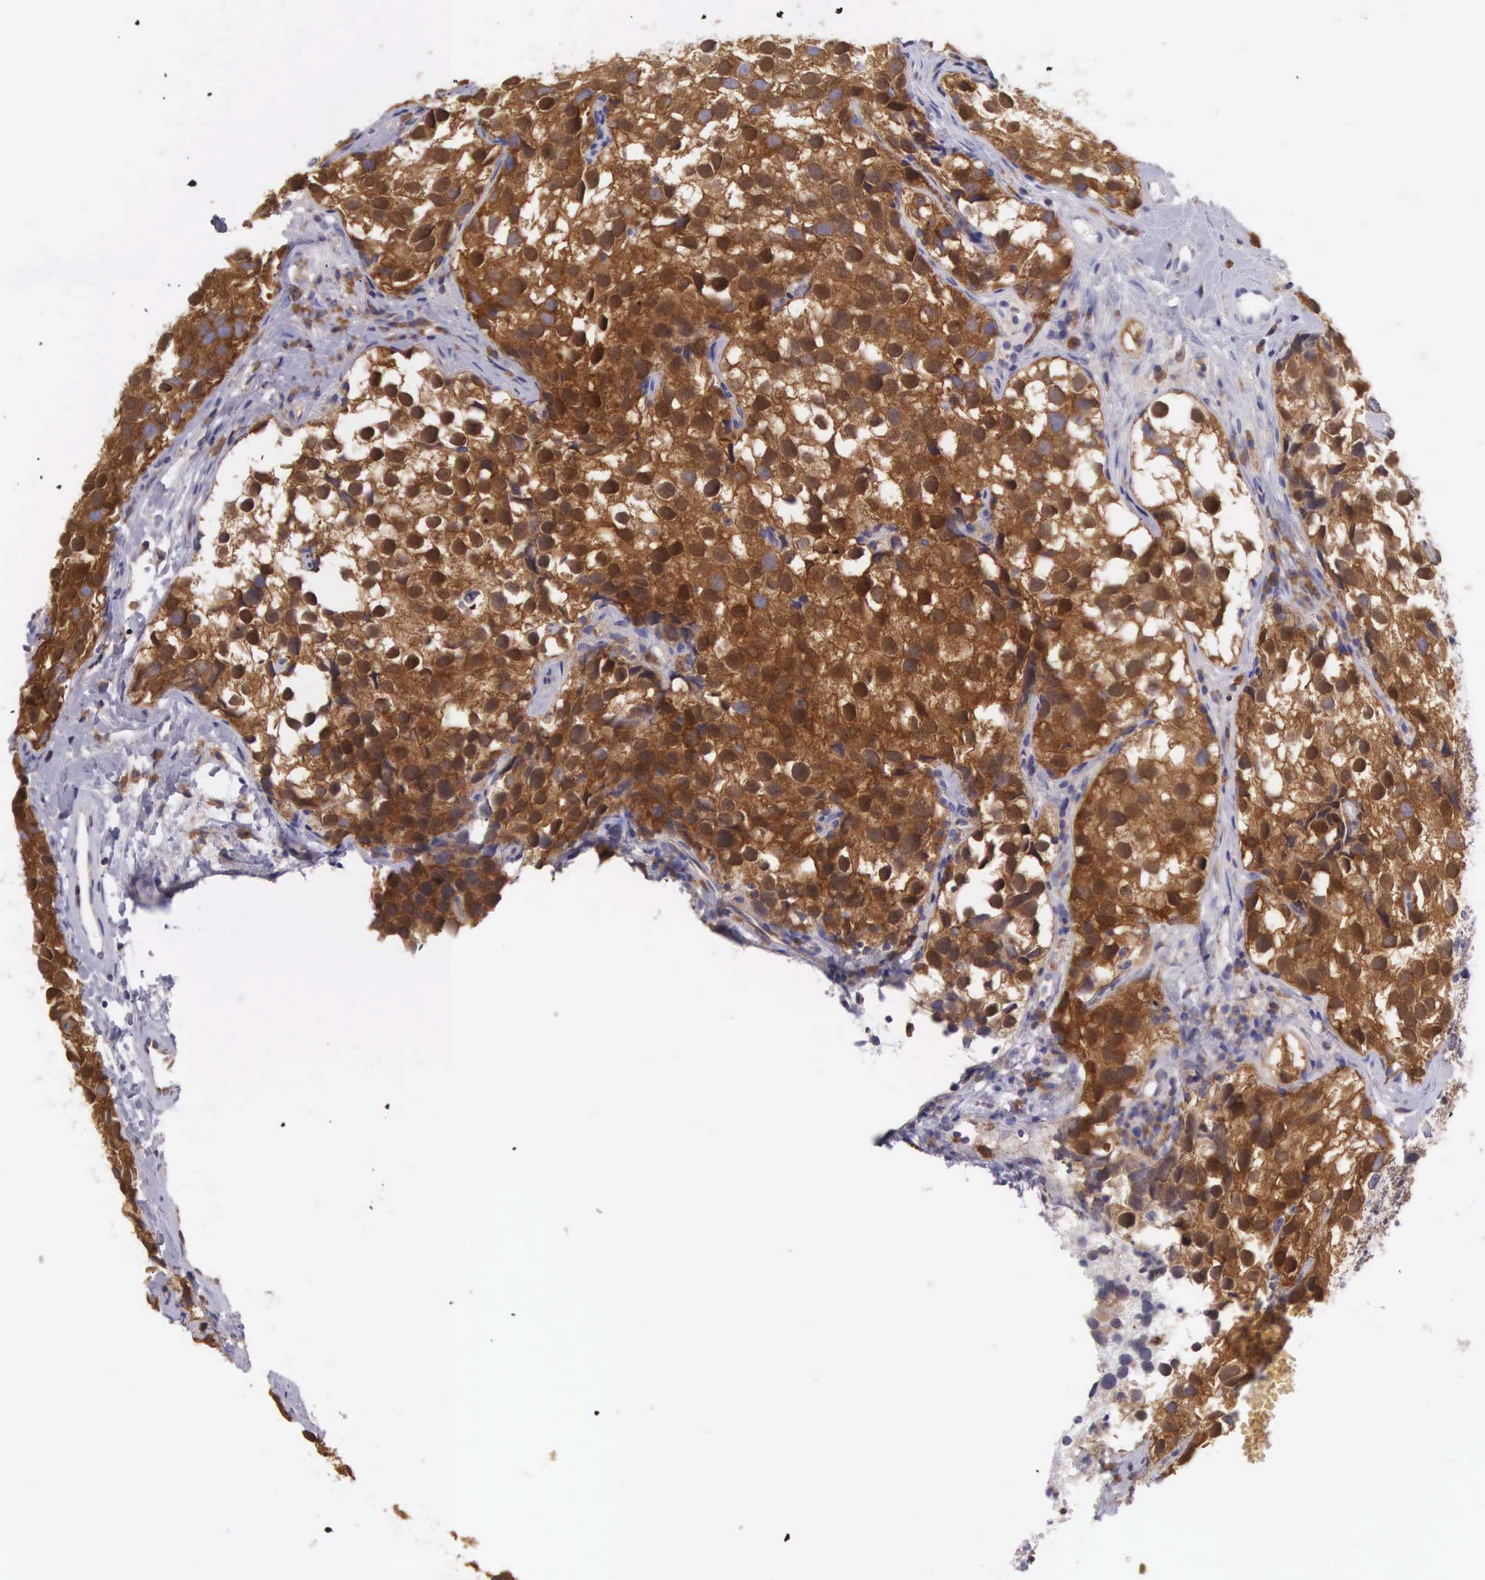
{"staining": {"intensity": "strong", "quantity": ">75%", "location": "cytoplasmic/membranous"}, "tissue": "testis cancer", "cell_type": "Tumor cells", "image_type": "cancer", "snomed": [{"axis": "morphology", "description": "Seminoma, NOS"}, {"axis": "topography", "description": "Testis"}], "caption": "An image of human testis cancer stained for a protein shows strong cytoplasmic/membranous brown staining in tumor cells. (DAB (3,3'-diaminobenzidine) IHC, brown staining for protein, blue staining for nuclei).", "gene": "OSBPL3", "patient": {"sex": "male", "age": 39}}